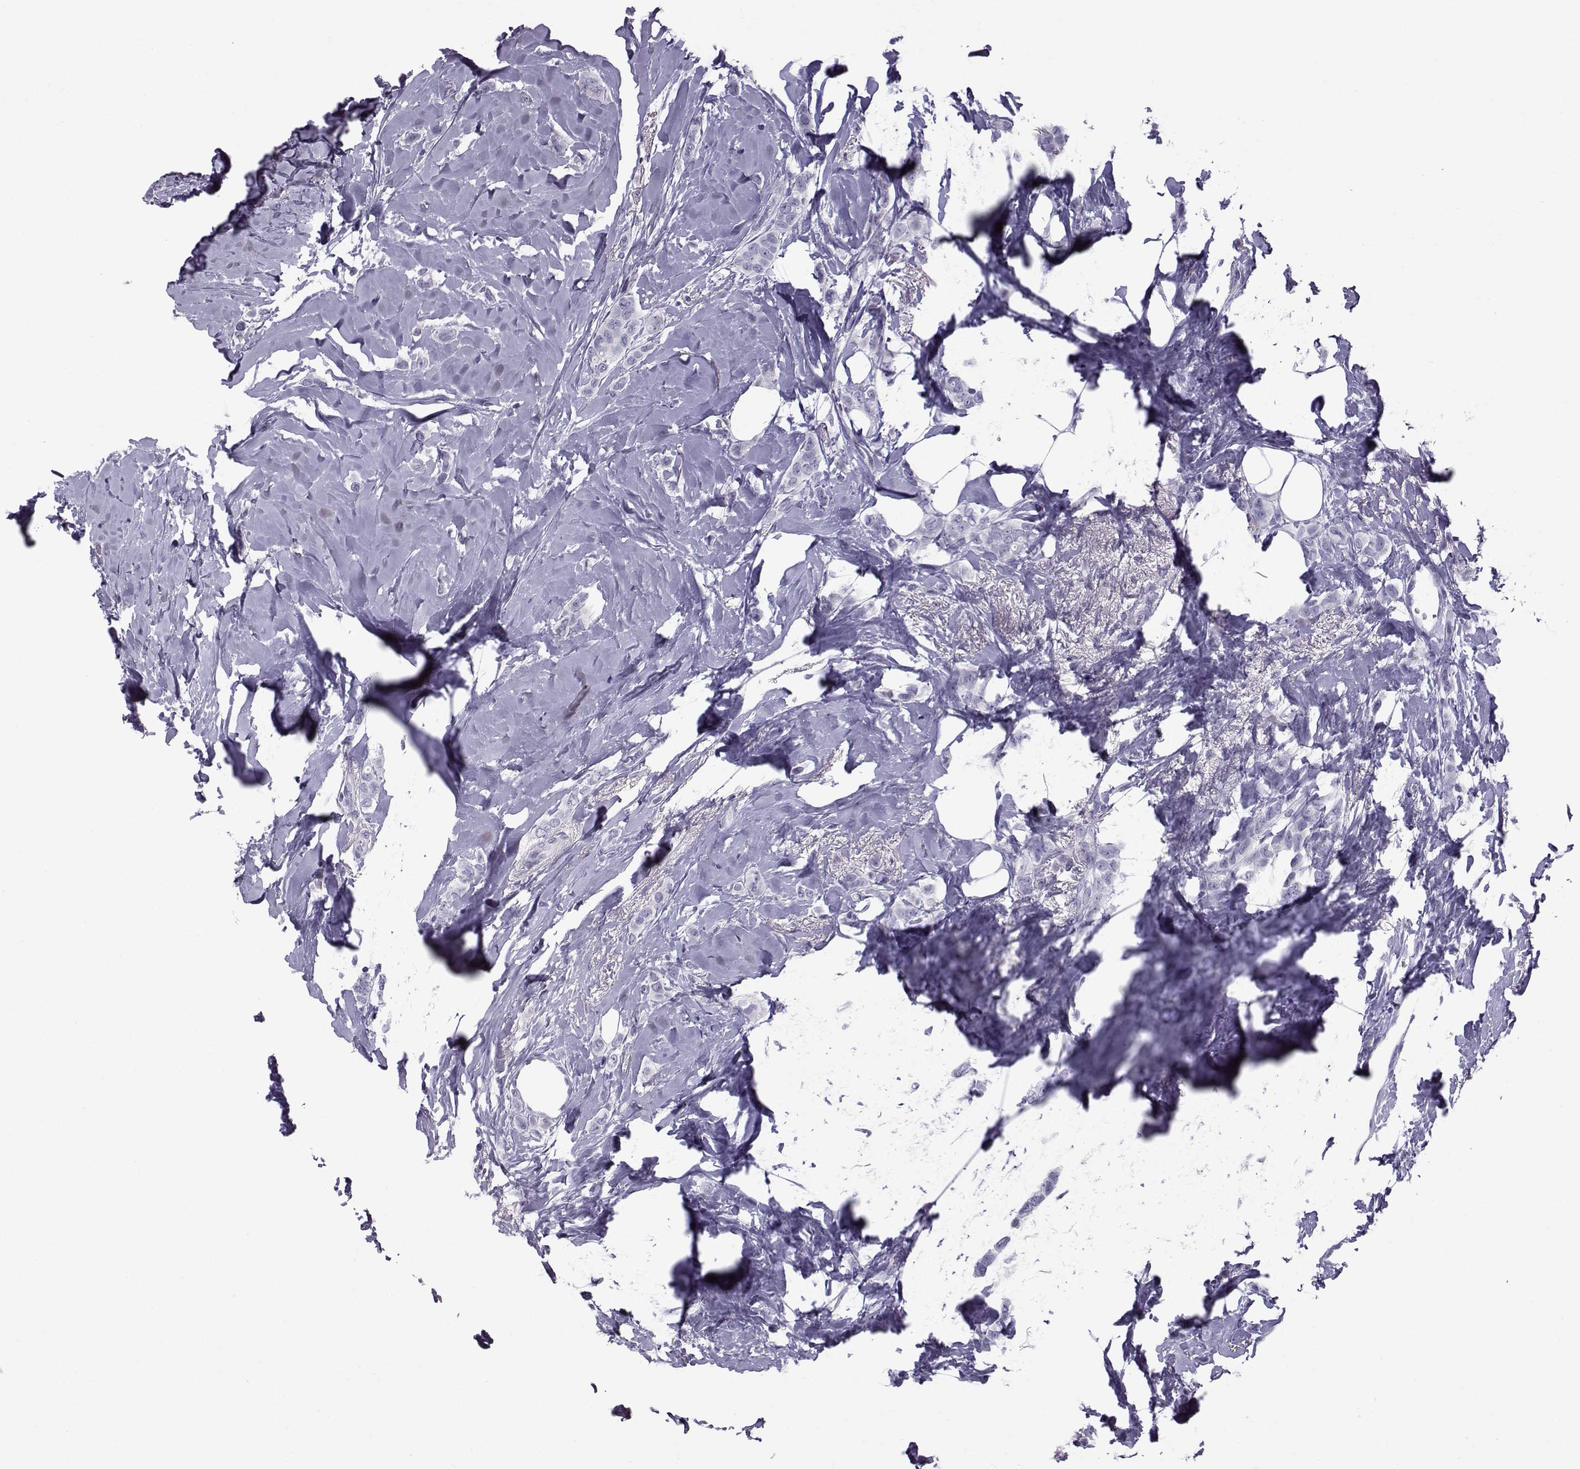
{"staining": {"intensity": "negative", "quantity": "none", "location": "none"}, "tissue": "breast cancer", "cell_type": "Tumor cells", "image_type": "cancer", "snomed": [{"axis": "morphology", "description": "Lobular carcinoma"}, {"axis": "topography", "description": "Breast"}], "caption": "The micrograph exhibits no staining of tumor cells in breast cancer. (DAB immunohistochemistry visualized using brightfield microscopy, high magnification).", "gene": "DMRT3", "patient": {"sex": "female", "age": 66}}